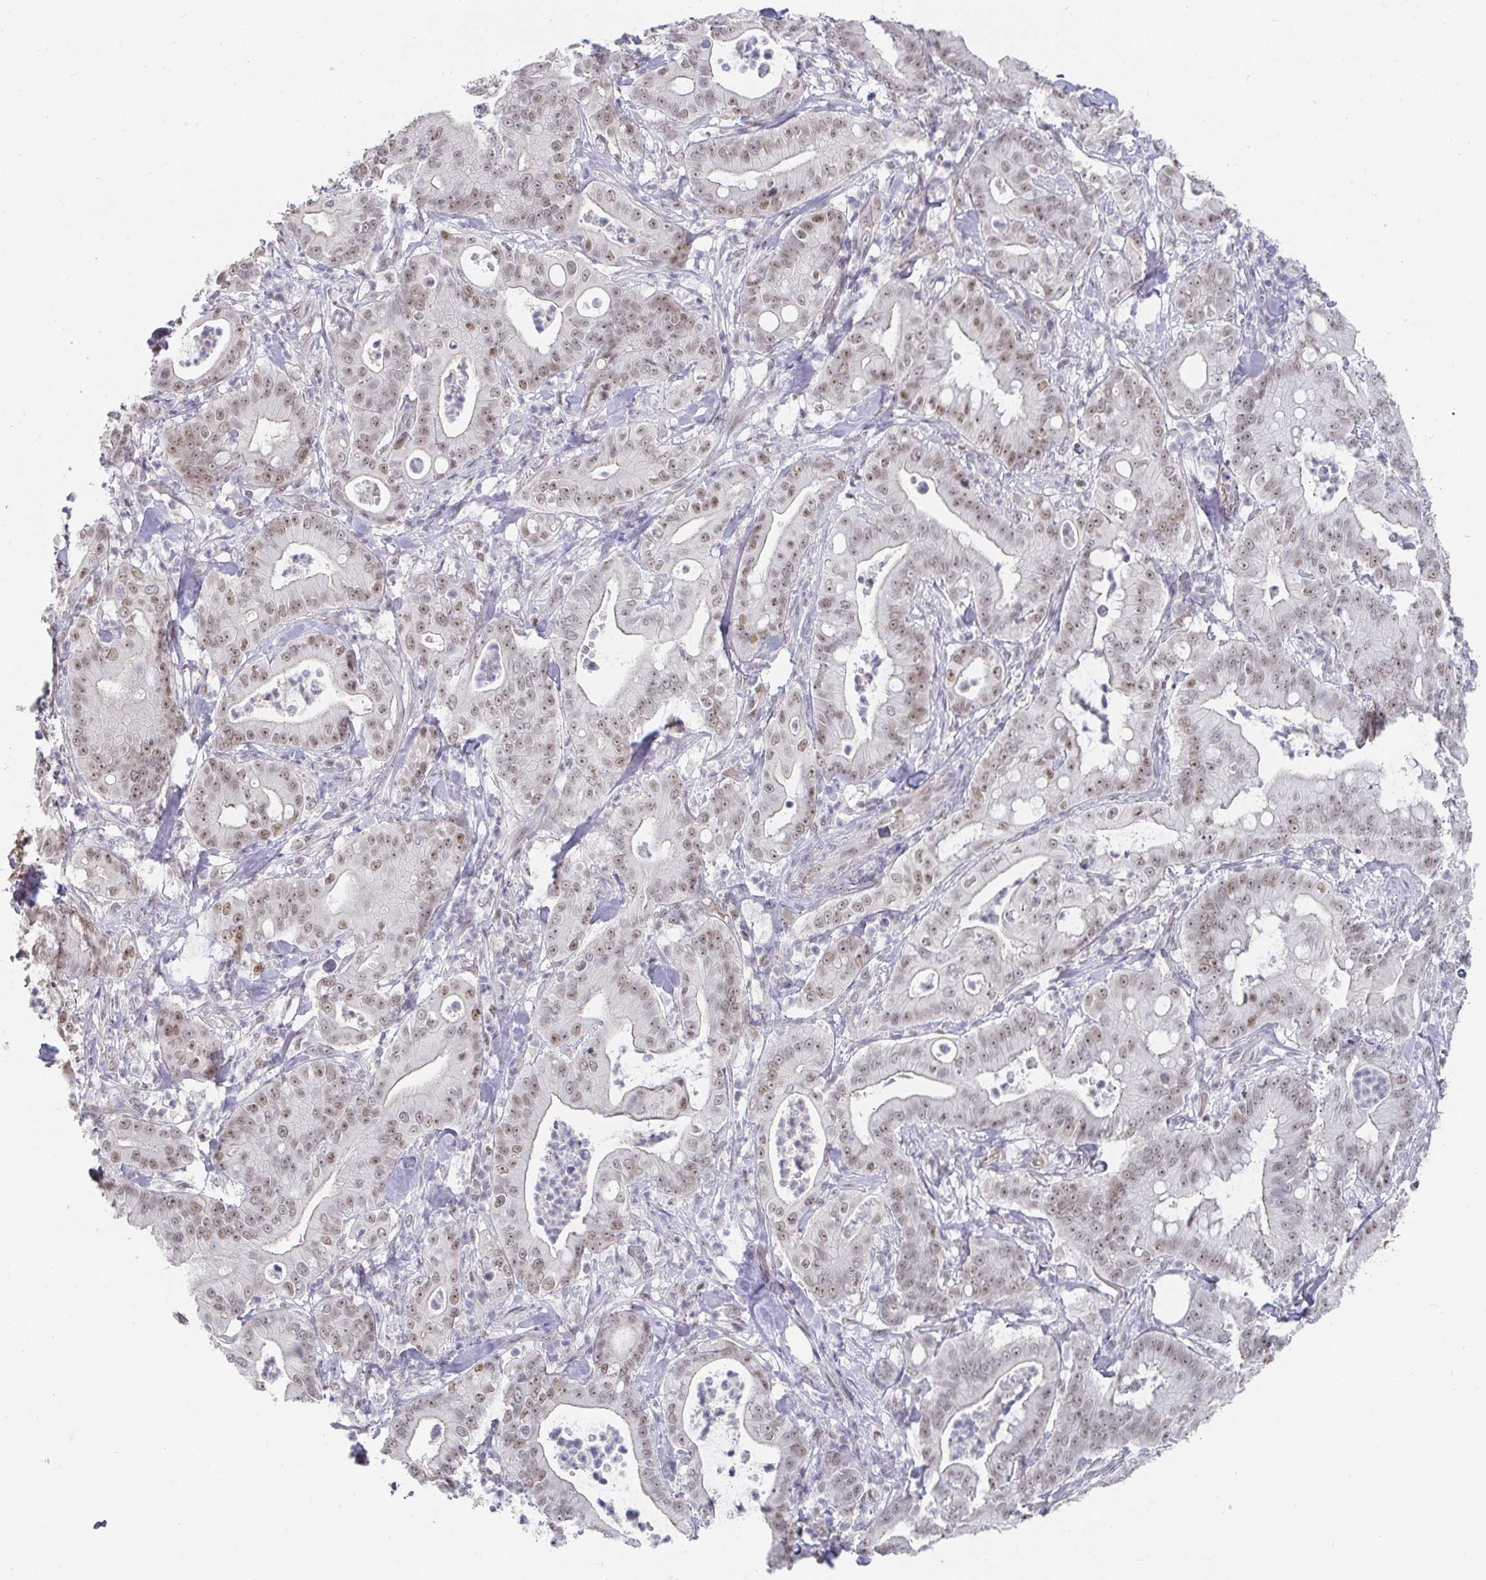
{"staining": {"intensity": "moderate", "quantity": "25%-75%", "location": "nuclear"}, "tissue": "pancreatic cancer", "cell_type": "Tumor cells", "image_type": "cancer", "snomed": [{"axis": "morphology", "description": "Adenocarcinoma, NOS"}, {"axis": "topography", "description": "Pancreas"}], "caption": "Moderate nuclear protein expression is identified in approximately 25%-75% of tumor cells in pancreatic cancer (adenocarcinoma).", "gene": "RCOR1", "patient": {"sex": "male", "age": 71}}